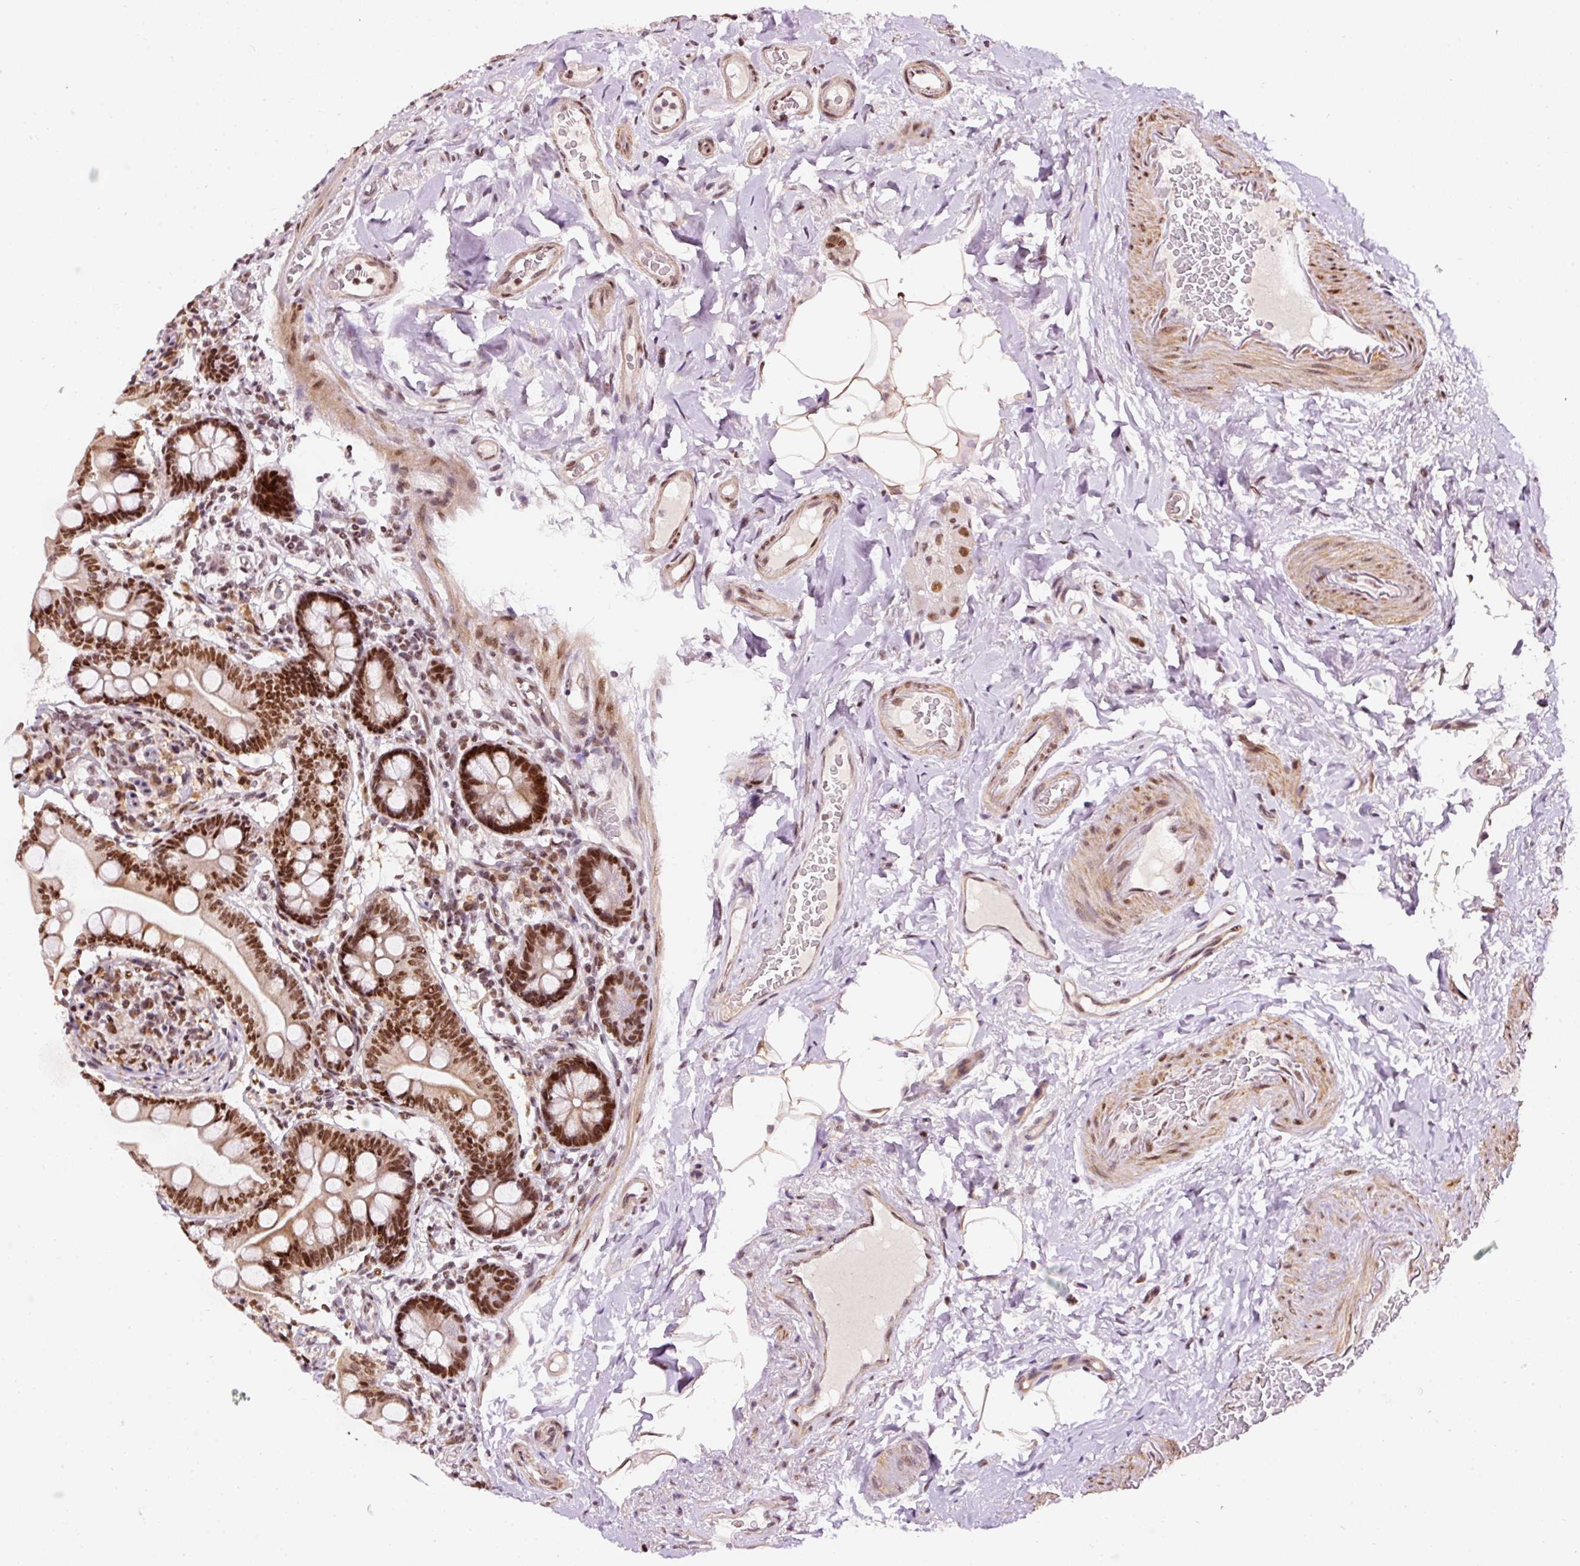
{"staining": {"intensity": "strong", "quantity": ">75%", "location": "nuclear"}, "tissue": "small intestine", "cell_type": "Glandular cells", "image_type": "normal", "snomed": [{"axis": "morphology", "description": "Normal tissue, NOS"}, {"axis": "topography", "description": "Small intestine"}], "caption": "Glandular cells show high levels of strong nuclear expression in approximately >75% of cells in normal human small intestine. (DAB IHC, brown staining for protein, blue staining for nuclei).", "gene": "HNRNPC", "patient": {"sex": "female", "age": 64}}